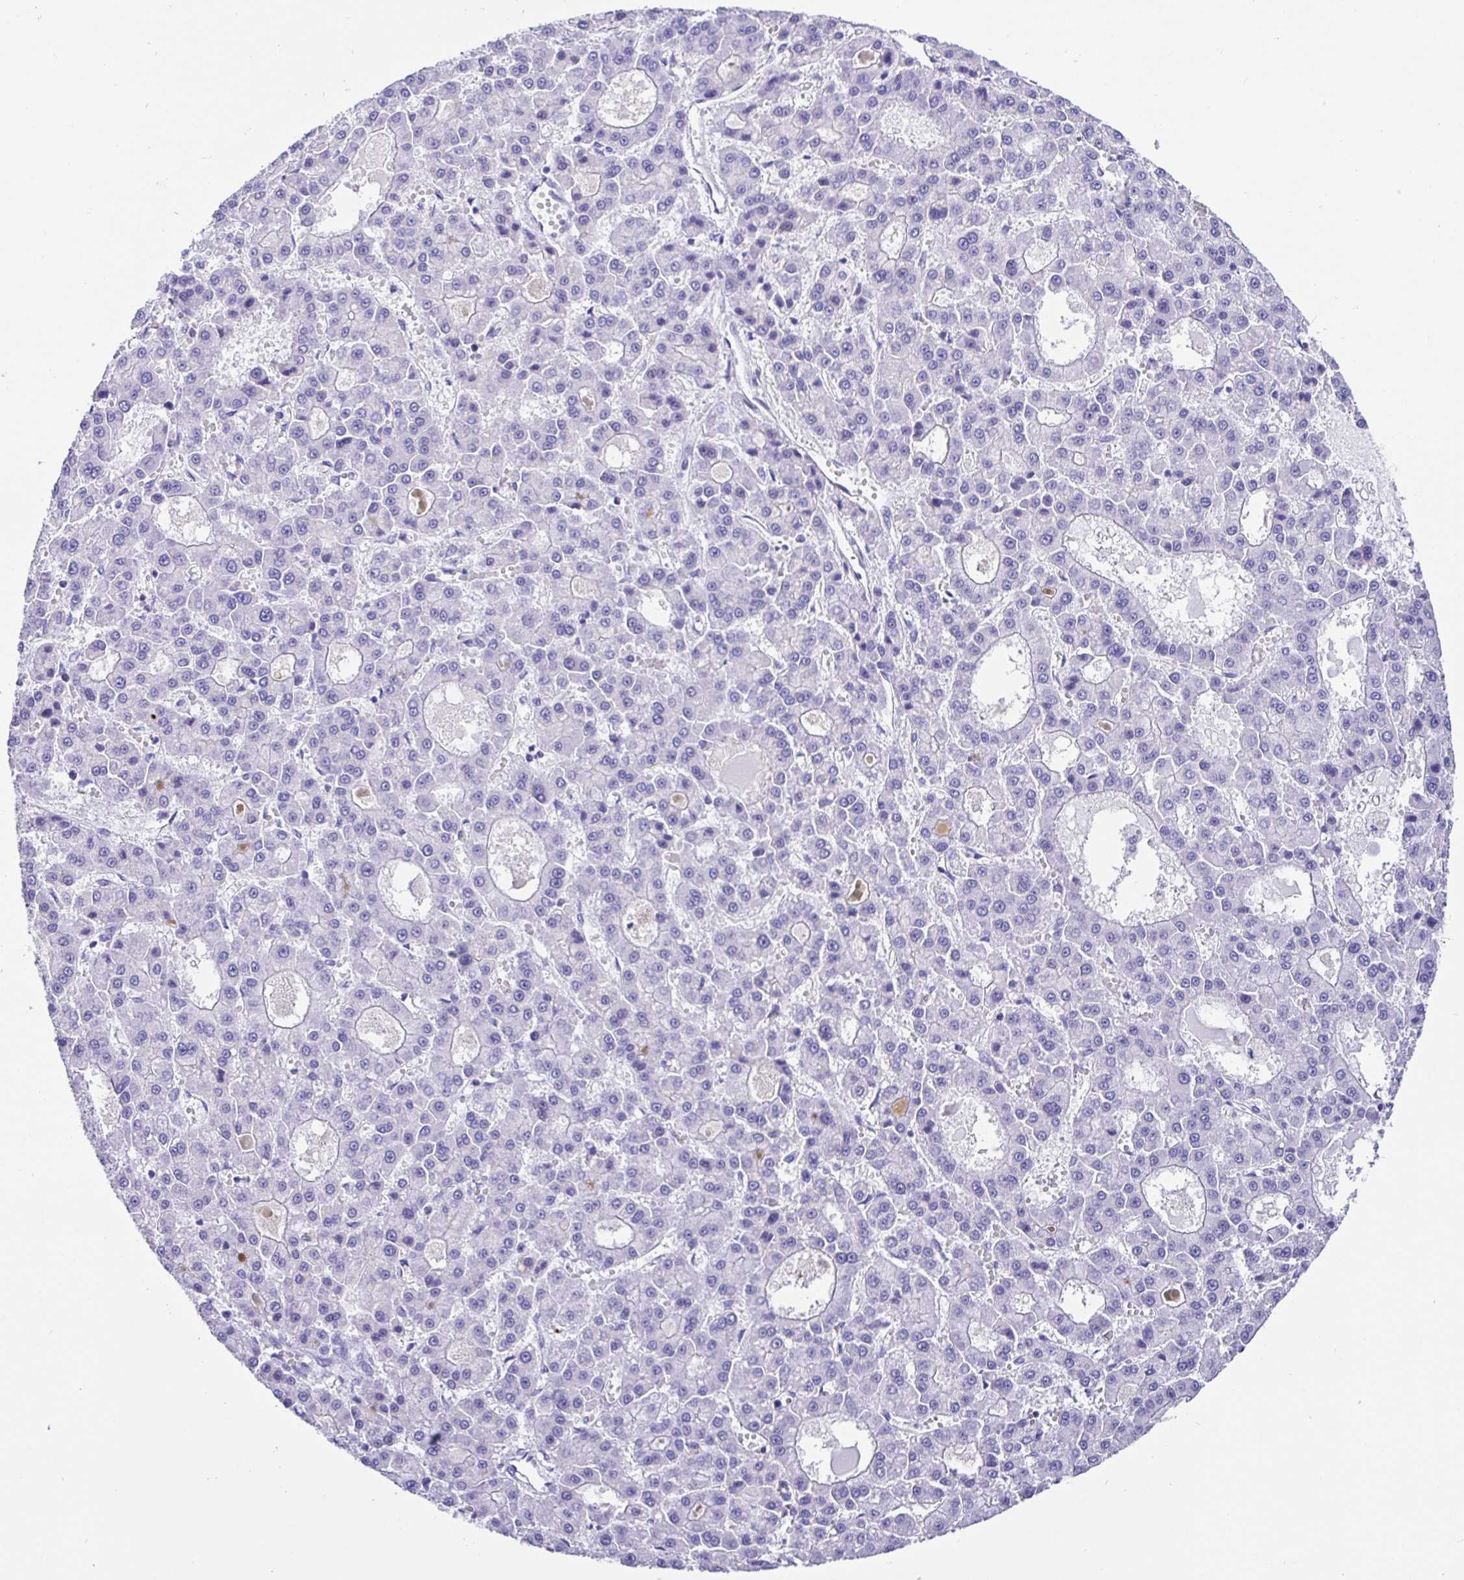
{"staining": {"intensity": "negative", "quantity": "none", "location": "none"}, "tissue": "liver cancer", "cell_type": "Tumor cells", "image_type": "cancer", "snomed": [{"axis": "morphology", "description": "Carcinoma, Hepatocellular, NOS"}, {"axis": "topography", "description": "Liver"}], "caption": "Liver hepatocellular carcinoma stained for a protein using immunohistochemistry exhibits no expression tumor cells.", "gene": "PRAMEF19", "patient": {"sex": "male", "age": 70}}